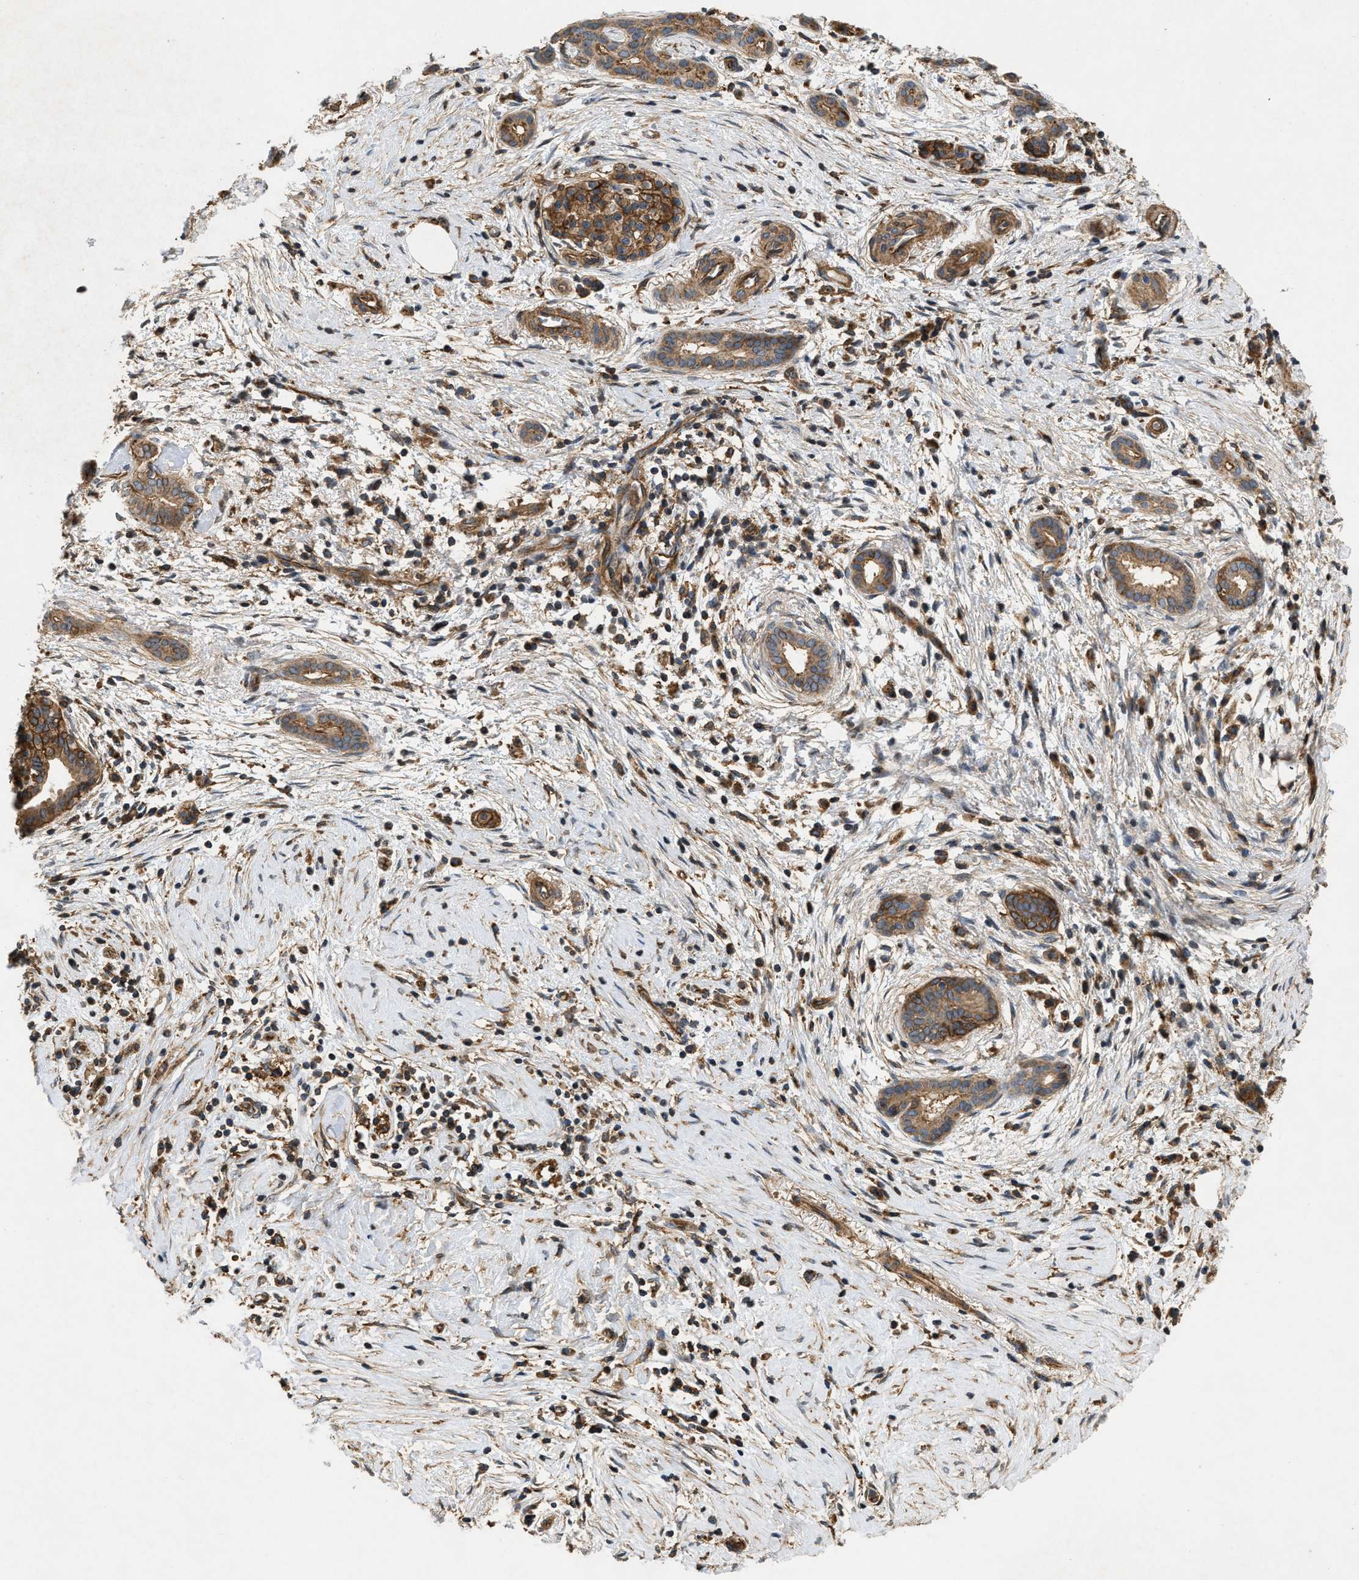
{"staining": {"intensity": "strong", "quantity": ">75%", "location": "cytoplasmic/membranous"}, "tissue": "pancreatic cancer", "cell_type": "Tumor cells", "image_type": "cancer", "snomed": [{"axis": "morphology", "description": "Adenocarcinoma, NOS"}, {"axis": "topography", "description": "Pancreas"}], "caption": "A photomicrograph of adenocarcinoma (pancreatic) stained for a protein displays strong cytoplasmic/membranous brown staining in tumor cells.", "gene": "GNB4", "patient": {"sex": "female", "age": 70}}